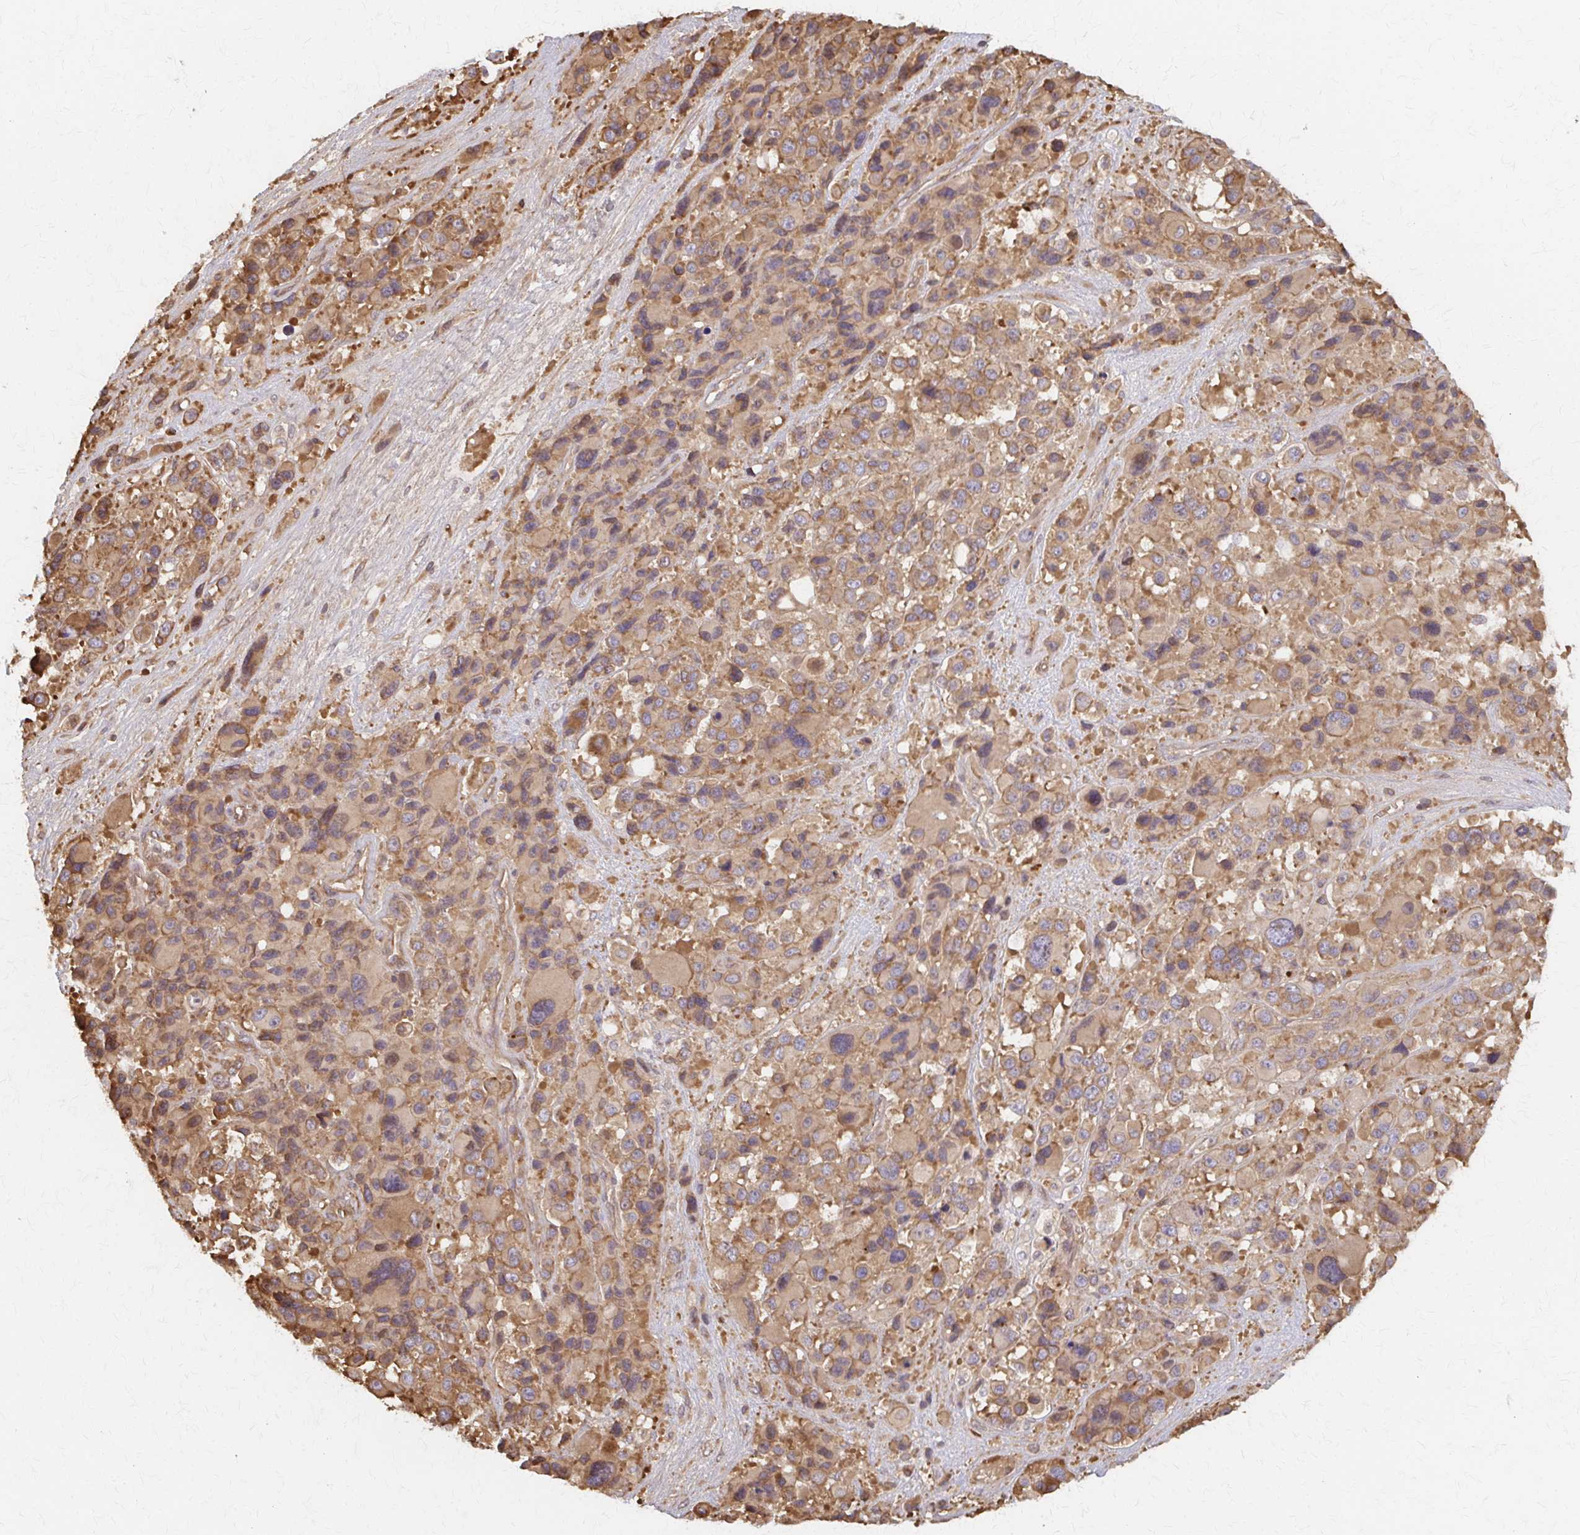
{"staining": {"intensity": "moderate", "quantity": ">75%", "location": "cytoplasmic/membranous"}, "tissue": "melanoma", "cell_type": "Tumor cells", "image_type": "cancer", "snomed": [{"axis": "morphology", "description": "Malignant melanoma, Metastatic site"}, {"axis": "topography", "description": "Lymph node"}], "caption": "A brown stain highlights moderate cytoplasmic/membranous expression of a protein in malignant melanoma (metastatic site) tumor cells. The protein is stained brown, and the nuclei are stained in blue (DAB (3,3'-diaminobenzidine) IHC with brightfield microscopy, high magnification).", "gene": "ARHGAP35", "patient": {"sex": "female", "age": 65}}